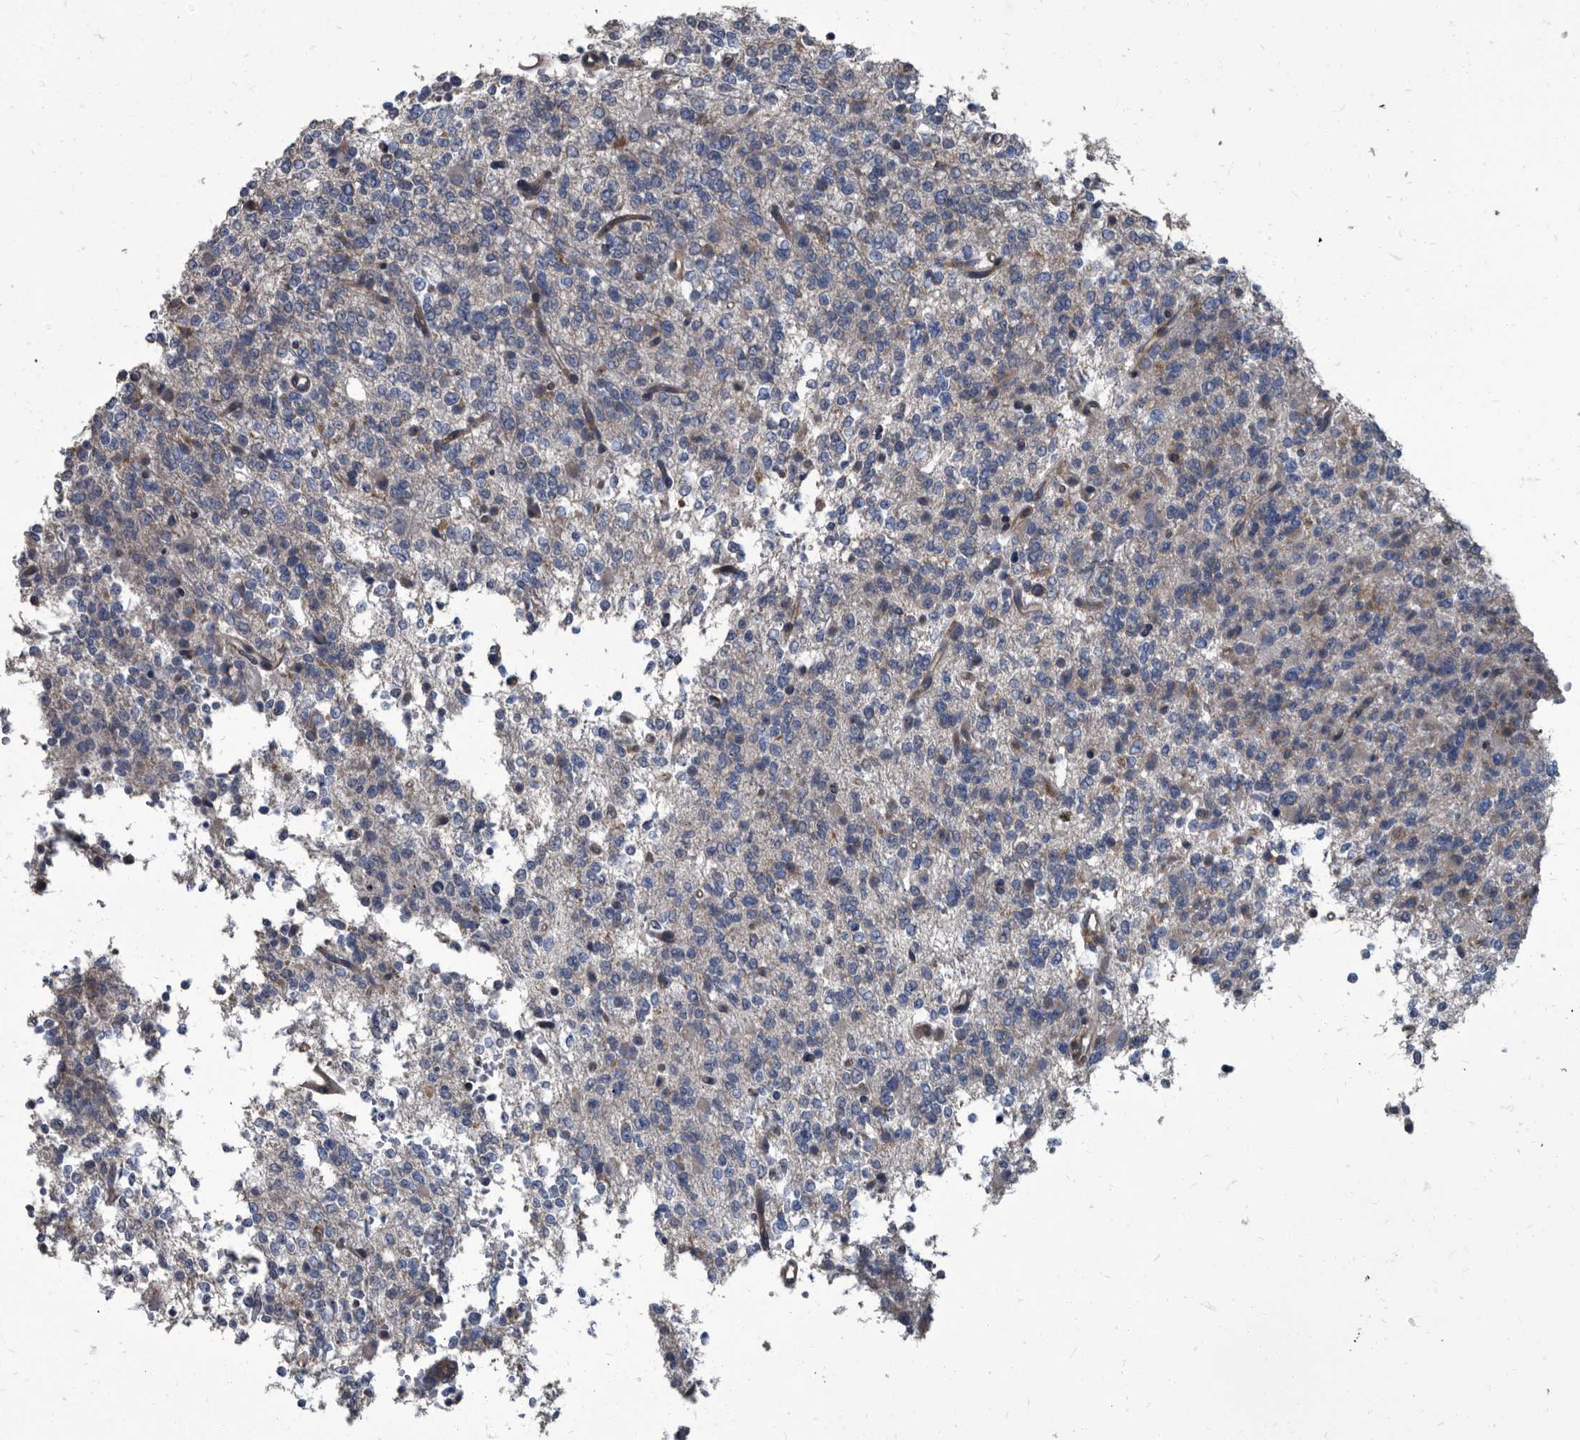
{"staining": {"intensity": "negative", "quantity": "none", "location": "none"}, "tissue": "glioma", "cell_type": "Tumor cells", "image_type": "cancer", "snomed": [{"axis": "morphology", "description": "Glioma, malignant, High grade"}, {"axis": "topography", "description": "Brain"}], "caption": "Immunohistochemistry of human glioma demonstrates no expression in tumor cells. (Immunohistochemistry, brightfield microscopy, high magnification).", "gene": "CDV3", "patient": {"sex": "female", "age": 62}}